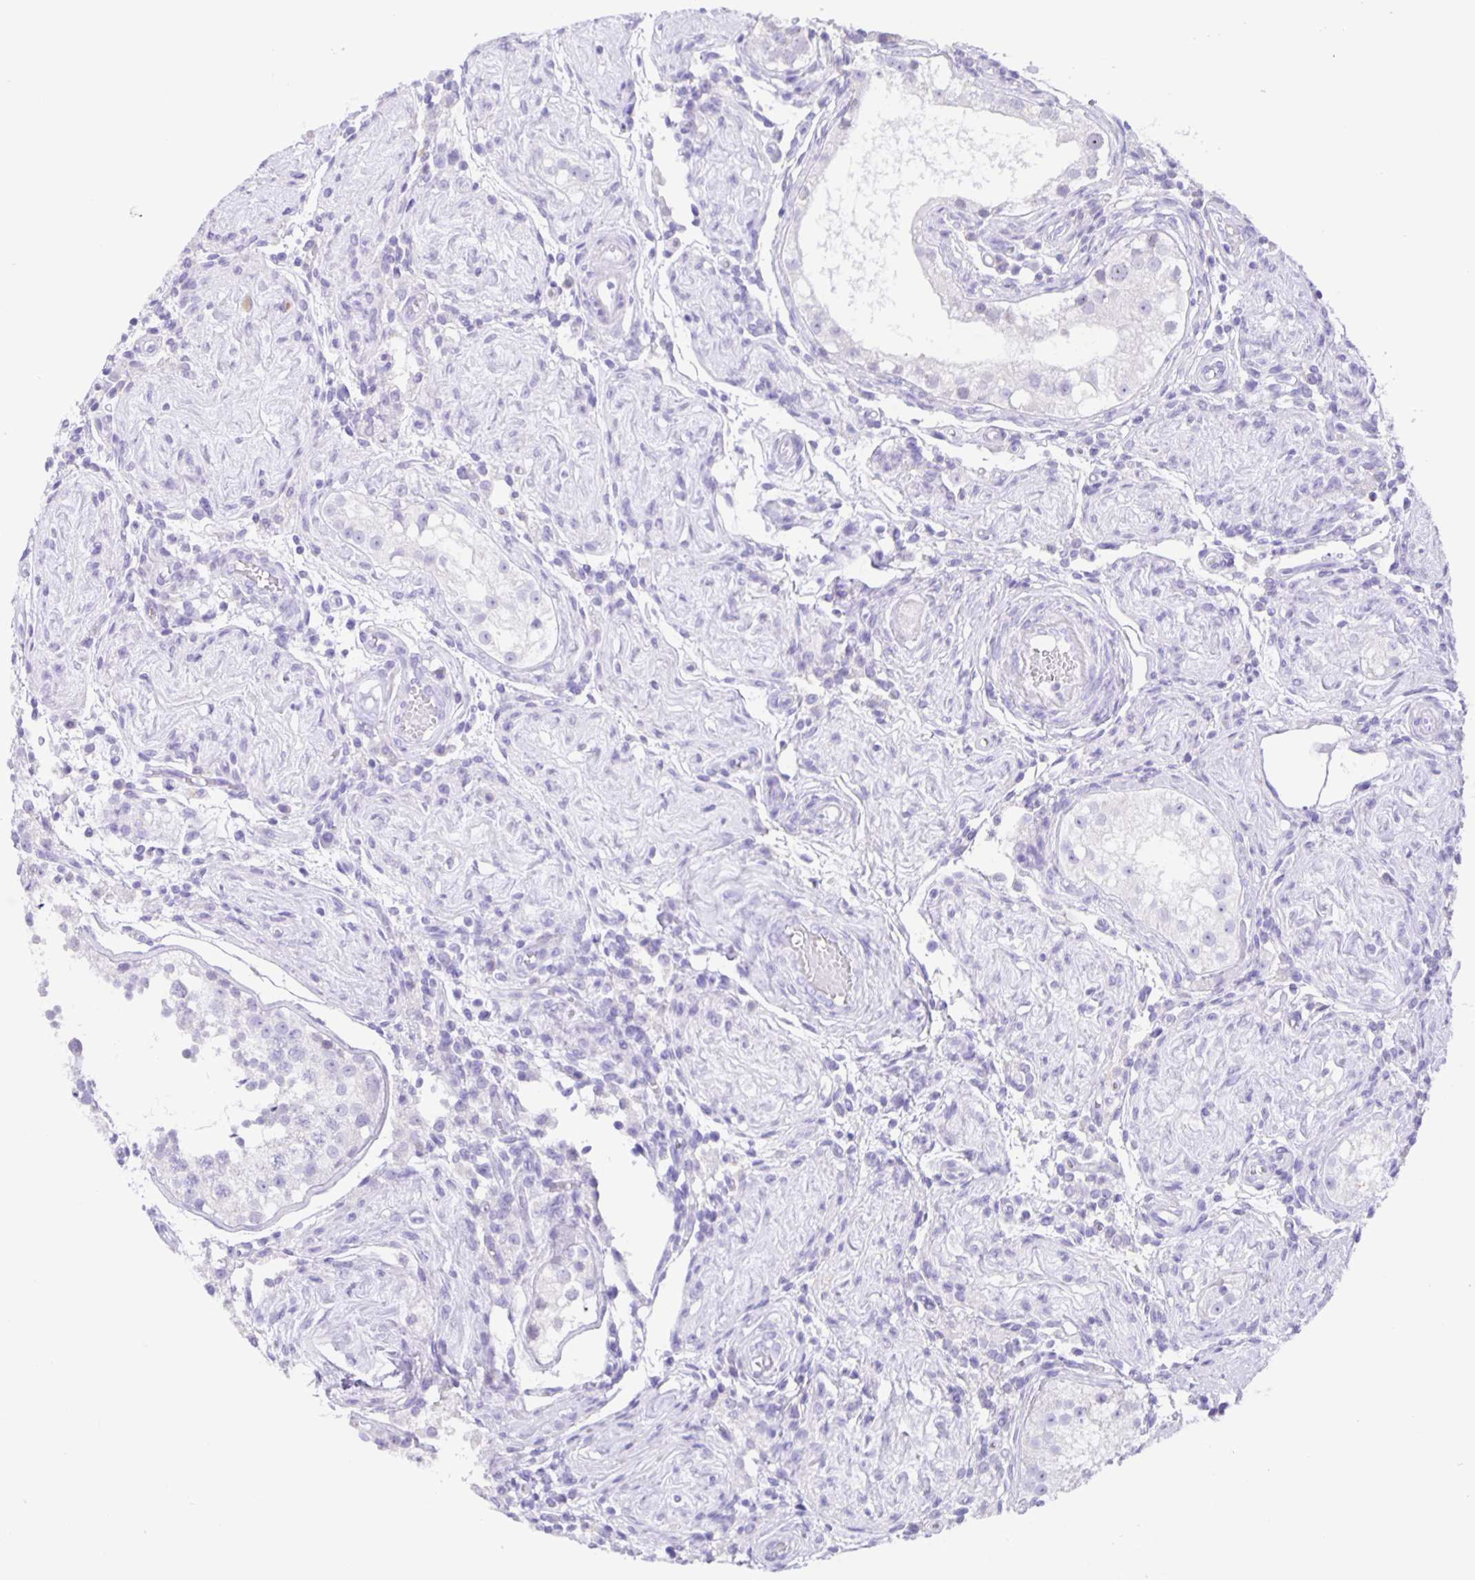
{"staining": {"intensity": "negative", "quantity": "none", "location": "none"}, "tissue": "testis", "cell_type": "Cells in seminiferous ducts", "image_type": "normal", "snomed": [{"axis": "morphology", "description": "Normal tissue, NOS"}, {"axis": "morphology", "description": "Seminoma, NOS"}, {"axis": "topography", "description": "Testis"}], "caption": "IHC of unremarkable testis displays no expression in cells in seminiferous ducts.", "gene": "GUCA2A", "patient": {"sex": "male", "age": 29}}